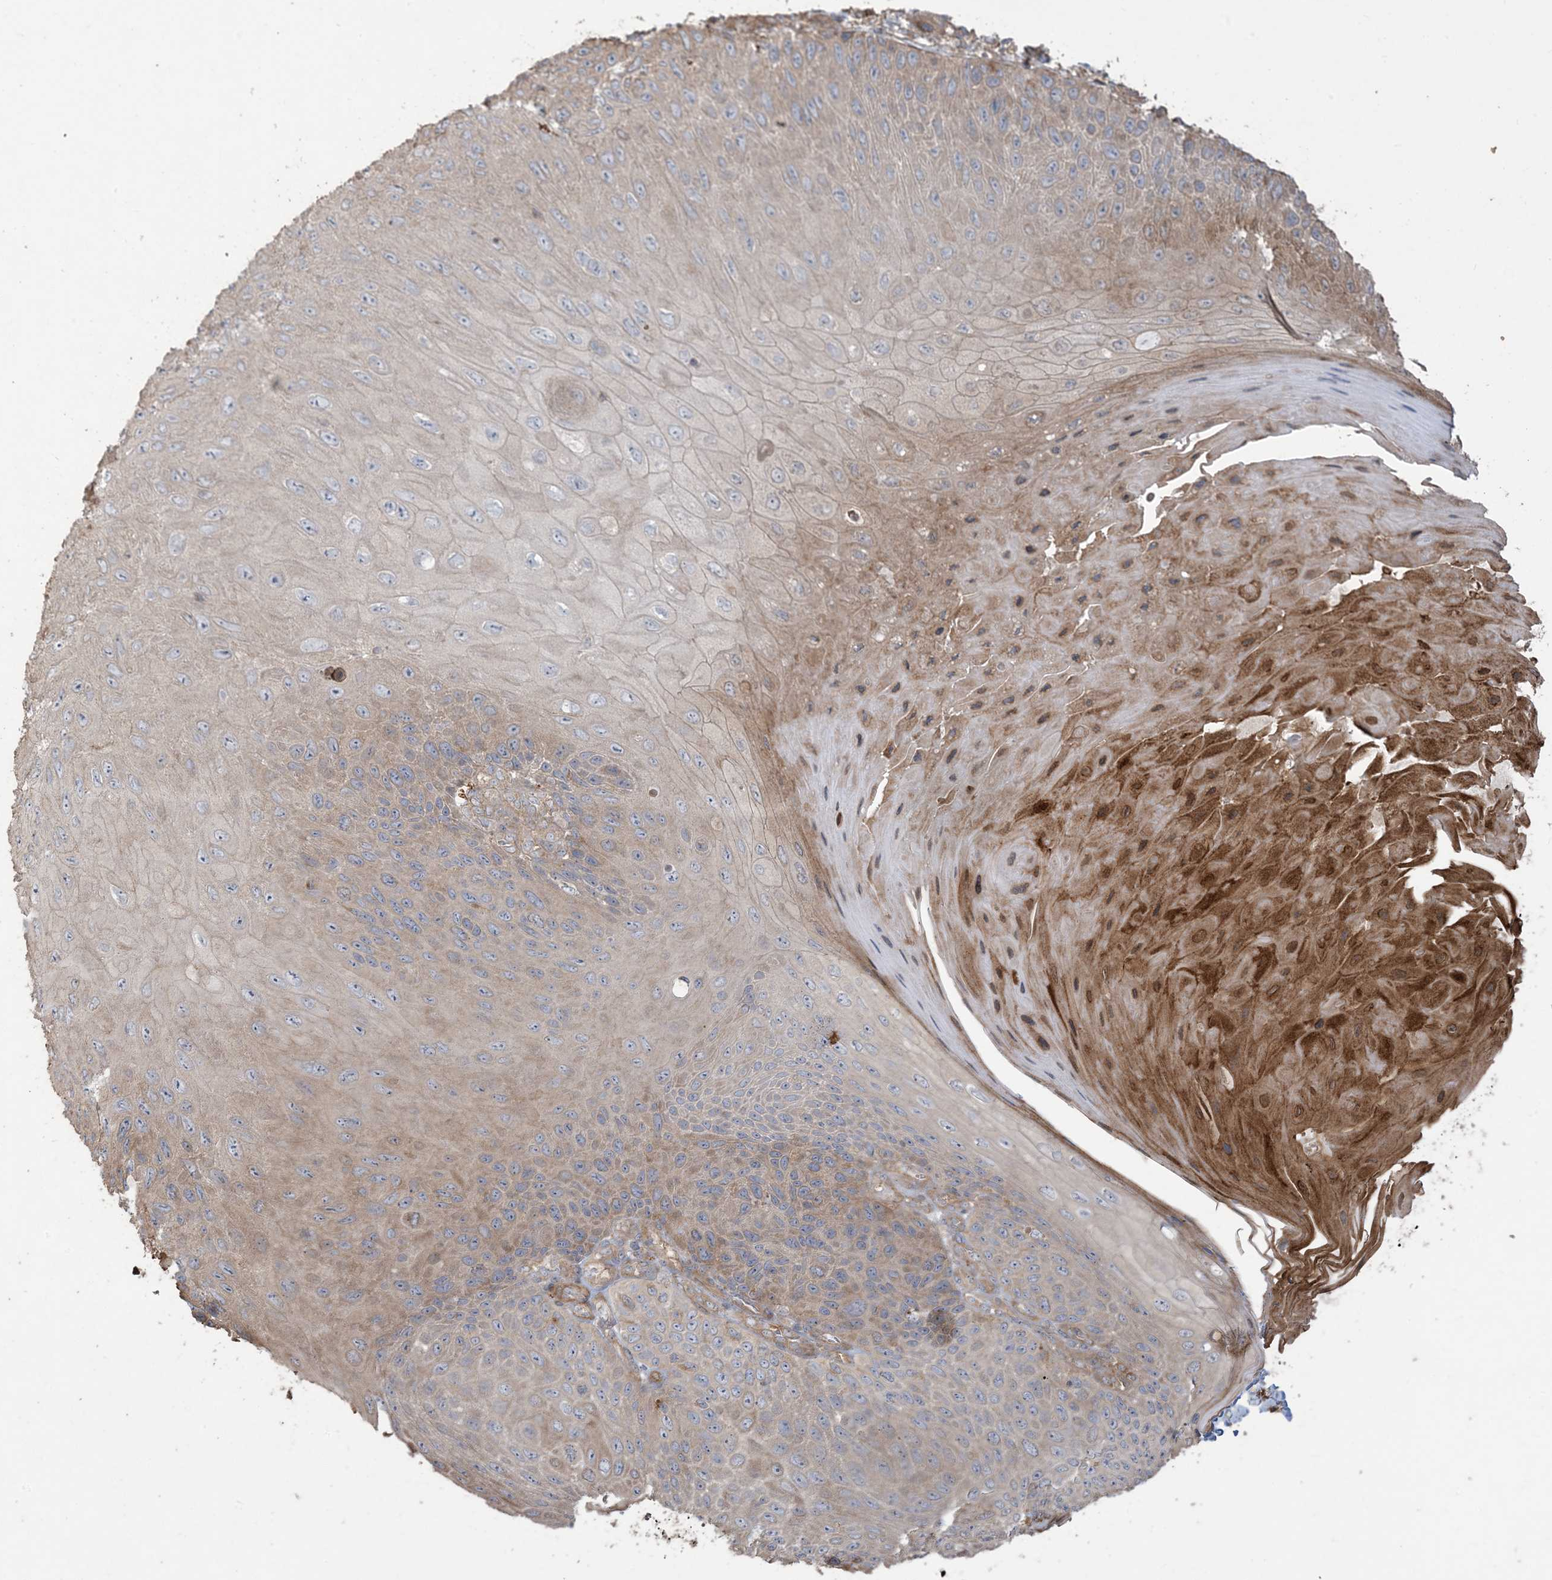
{"staining": {"intensity": "weak", "quantity": "25%-75%", "location": "cytoplasmic/membranous"}, "tissue": "skin cancer", "cell_type": "Tumor cells", "image_type": "cancer", "snomed": [{"axis": "morphology", "description": "Squamous cell carcinoma, NOS"}, {"axis": "topography", "description": "Skin"}], "caption": "Immunohistochemical staining of skin cancer (squamous cell carcinoma) exhibits low levels of weak cytoplasmic/membranous expression in about 25%-75% of tumor cells.", "gene": "KLHL18", "patient": {"sex": "female", "age": 88}}